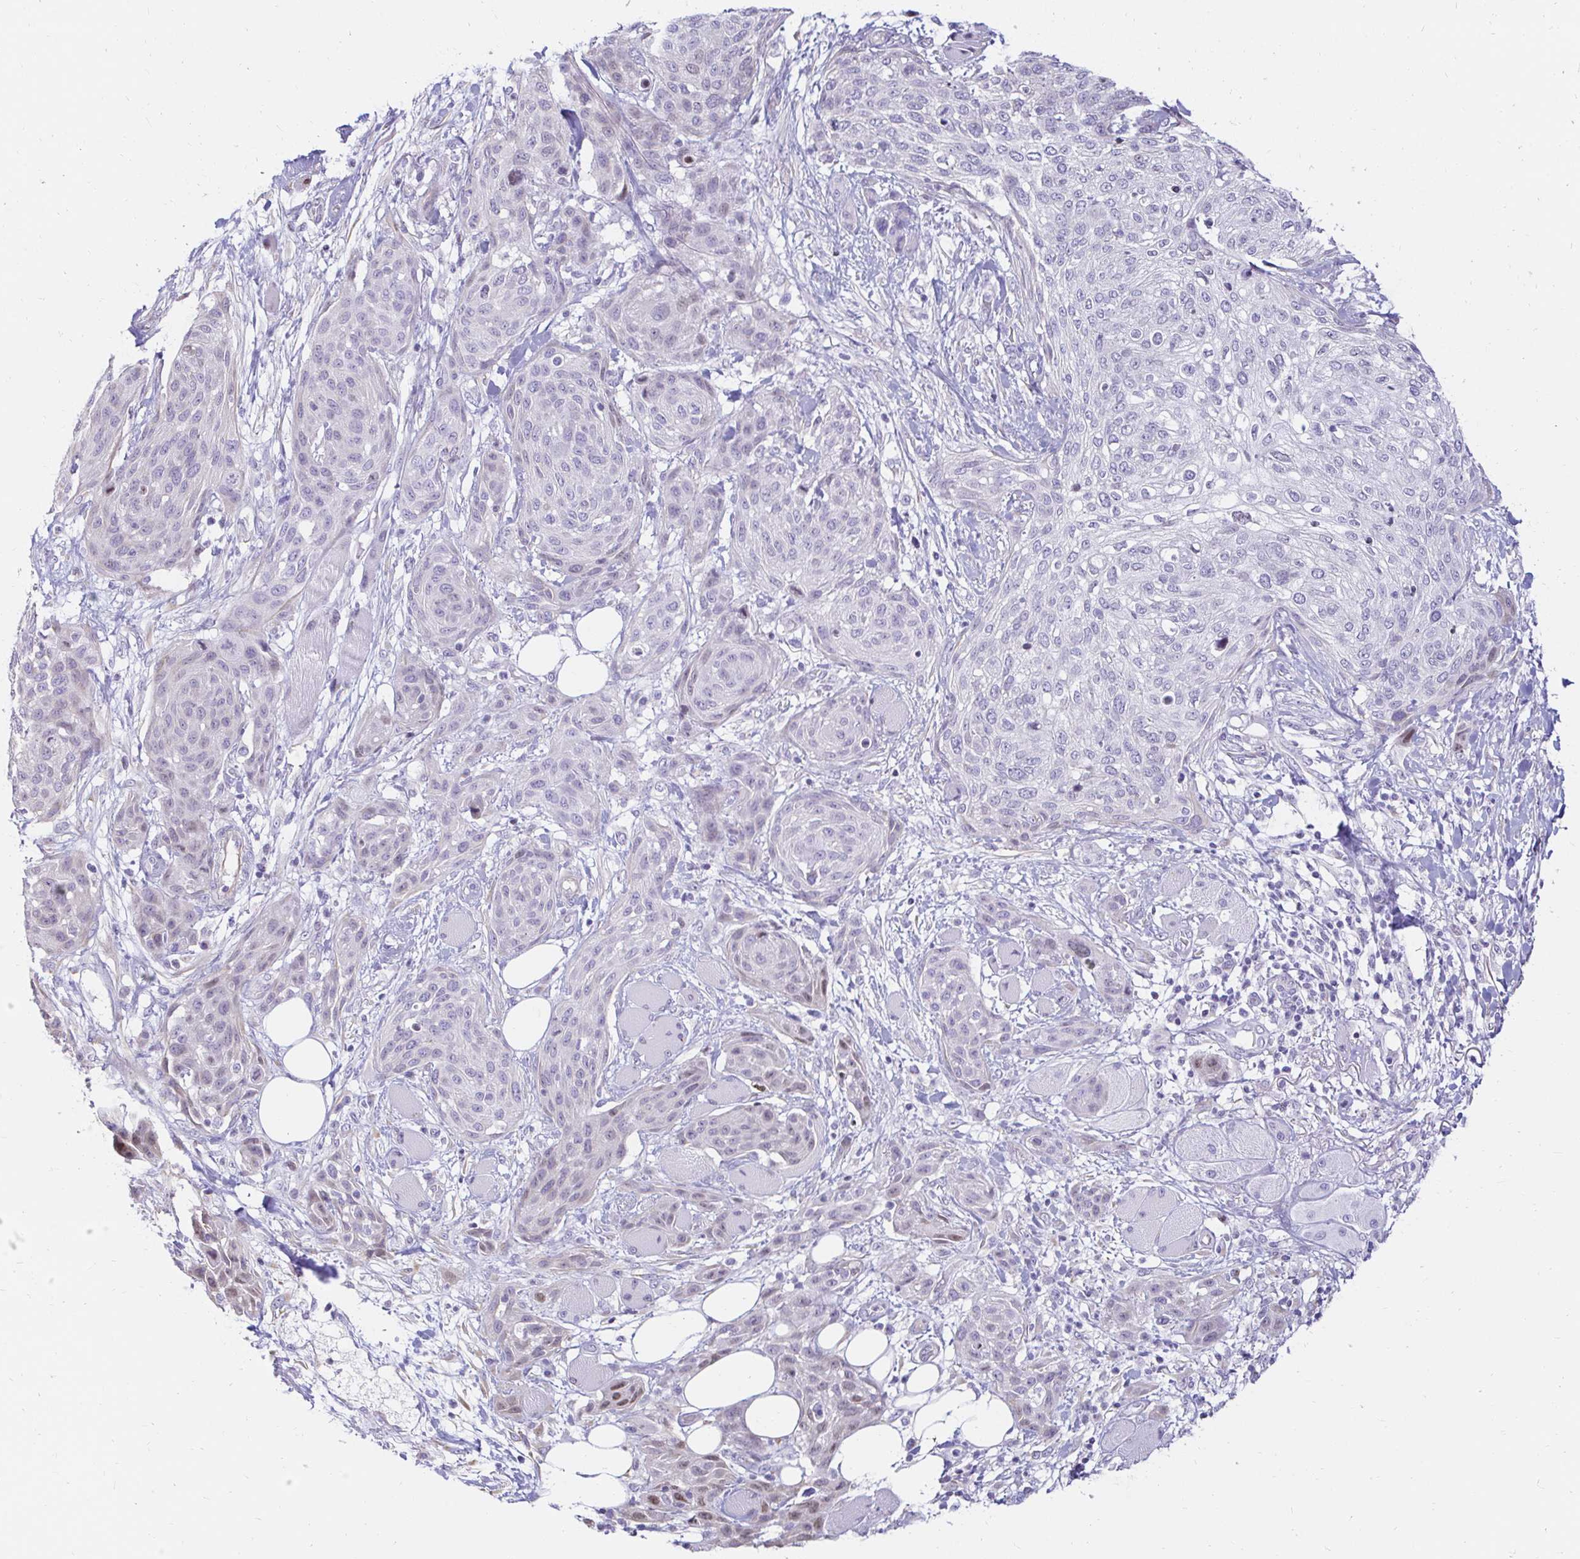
{"staining": {"intensity": "weak", "quantity": "<25%", "location": "nuclear"}, "tissue": "skin cancer", "cell_type": "Tumor cells", "image_type": "cancer", "snomed": [{"axis": "morphology", "description": "Squamous cell carcinoma, NOS"}, {"axis": "topography", "description": "Skin"}], "caption": "Immunohistochemistry of skin cancer shows no expression in tumor cells.", "gene": "CAPSL", "patient": {"sex": "female", "age": 87}}